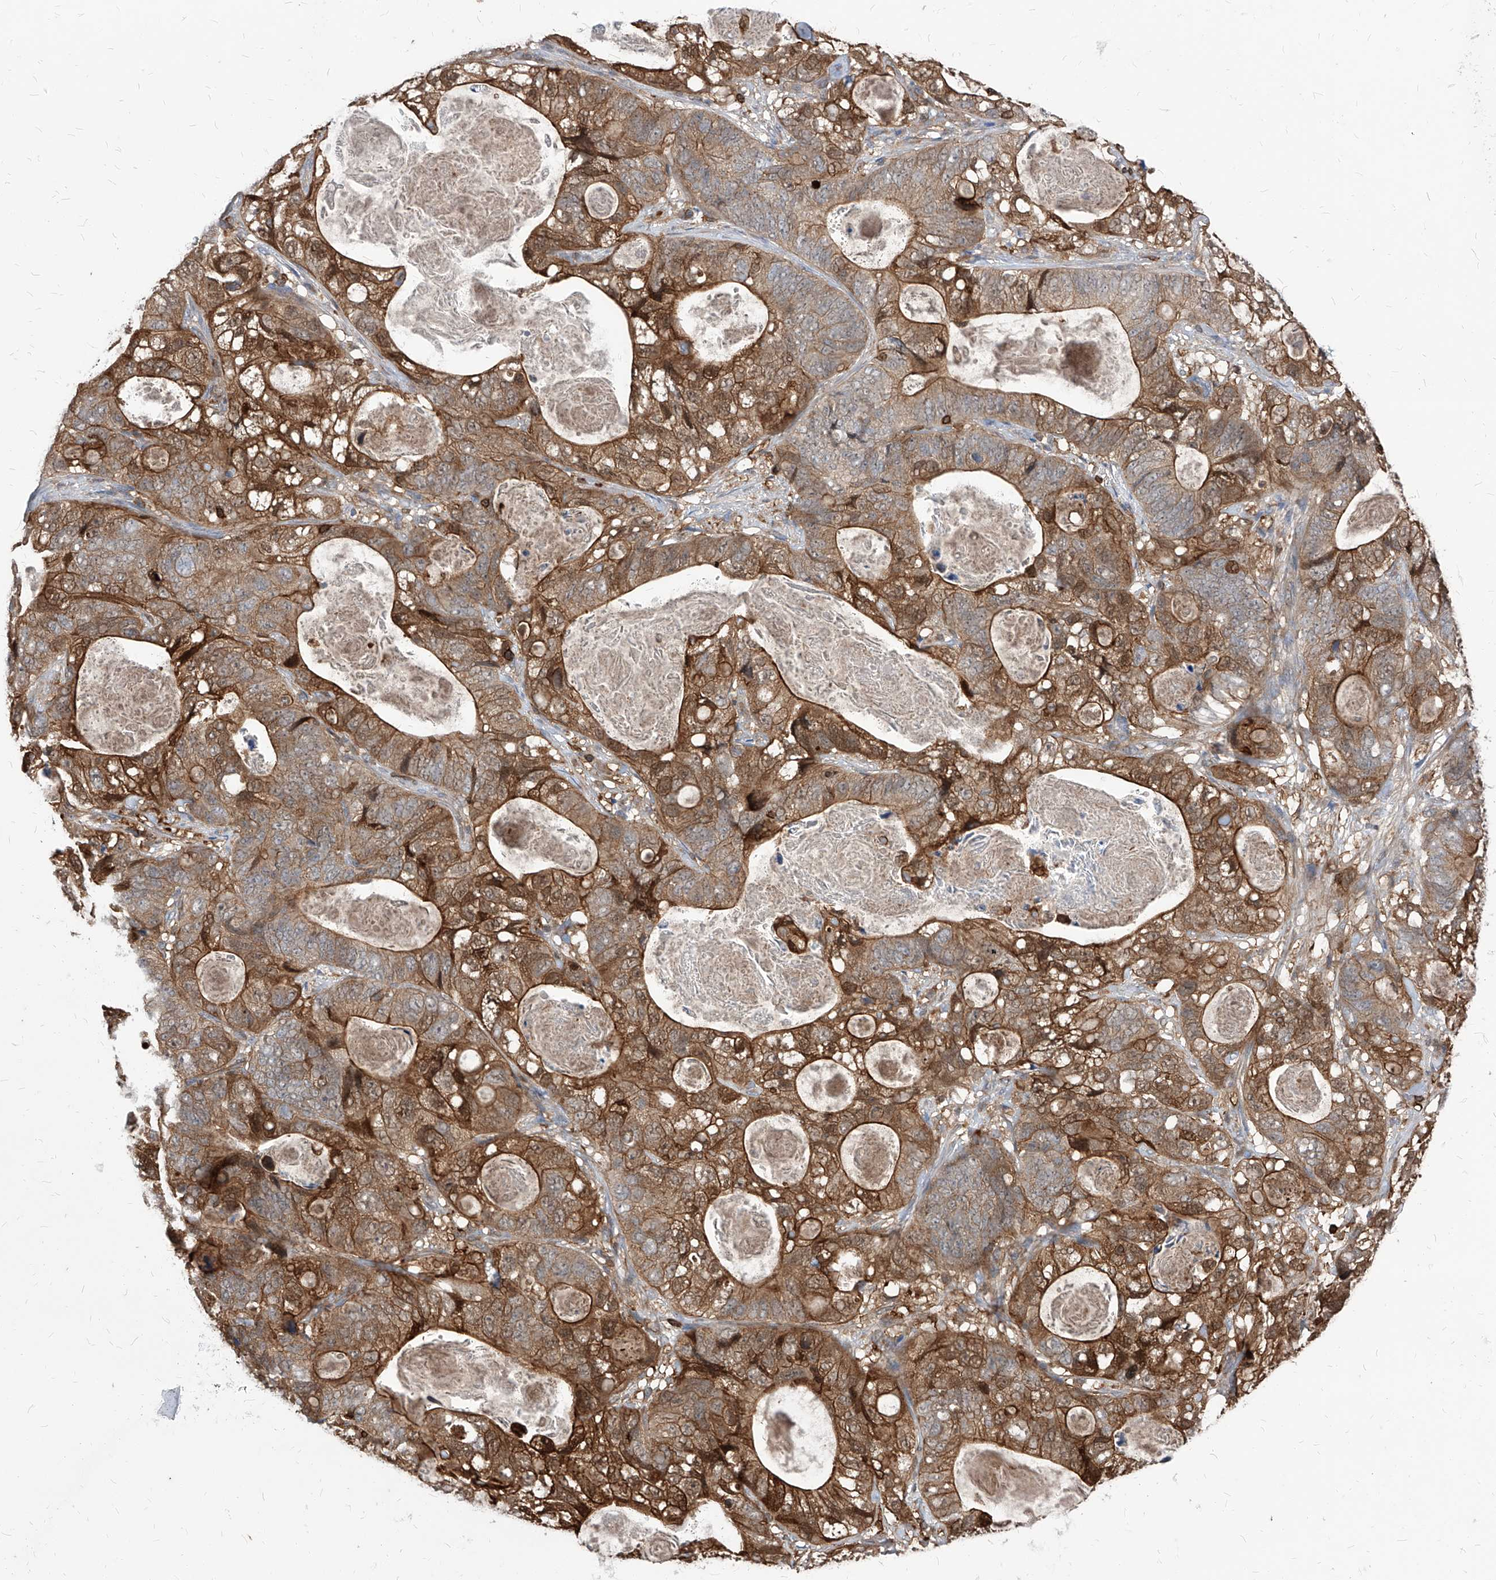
{"staining": {"intensity": "strong", "quantity": "25%-75%", "location": "cytoplasmic/membranous"}, "tissue": "stomach cancer", "cell_type": "Tumor cells", "image_type": "cancer", "snomed": [{"axis": "morphology", "description": "Normal tissue, NOS"}, {"axis": "morphology", "description": "Adenocarcinoma, NOS"}, {"axis": "topography", "description": "Stomach"}], "caption": "Strong cytoplasmic/membranous positivity for a protein is identified in about 25%-75% of tumor cells of stomach cancer using immunohistochemistry (IHC).", "gene": "ABRACL", "patient": {"sex": "female", "age": 89}}